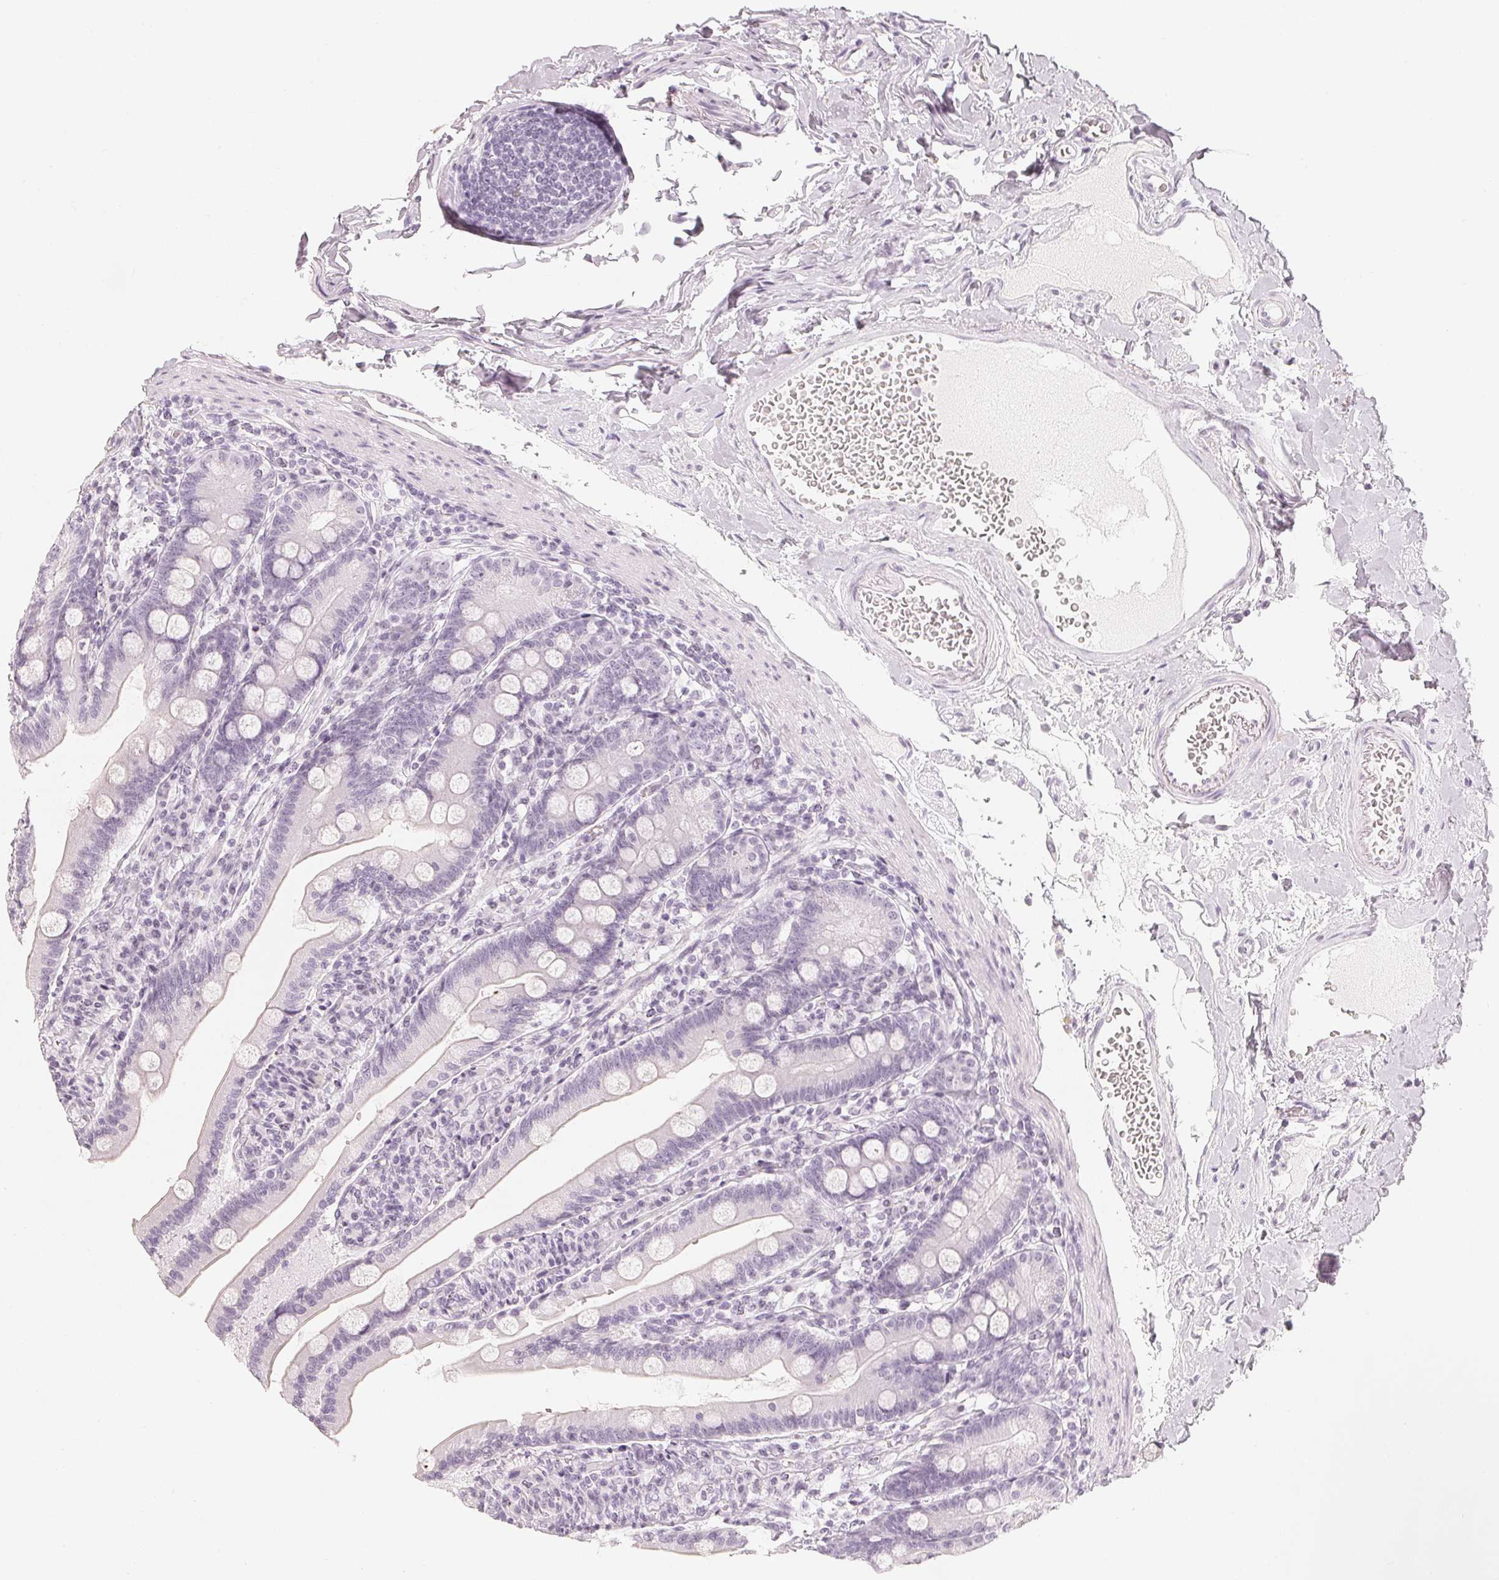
{"staining": {"intensity": "negative", "quantity": "none", "location": "none"}, "tissue": "duodenum", "cell_type": "Glandular cells", "image_type": "normal", "snomed": [{"axis": "morphology", "description": "Normal tissue, NOS"}, {"axis": "topography", "description": "Duodenum"}], "caption": "This is an immunohistochemistry (IHC) photomicrograph of benign duodenum. There is no positivity in glandular cells.", "gene": "SLC22A8", "patient": {"sex": "female", "age": 67}}